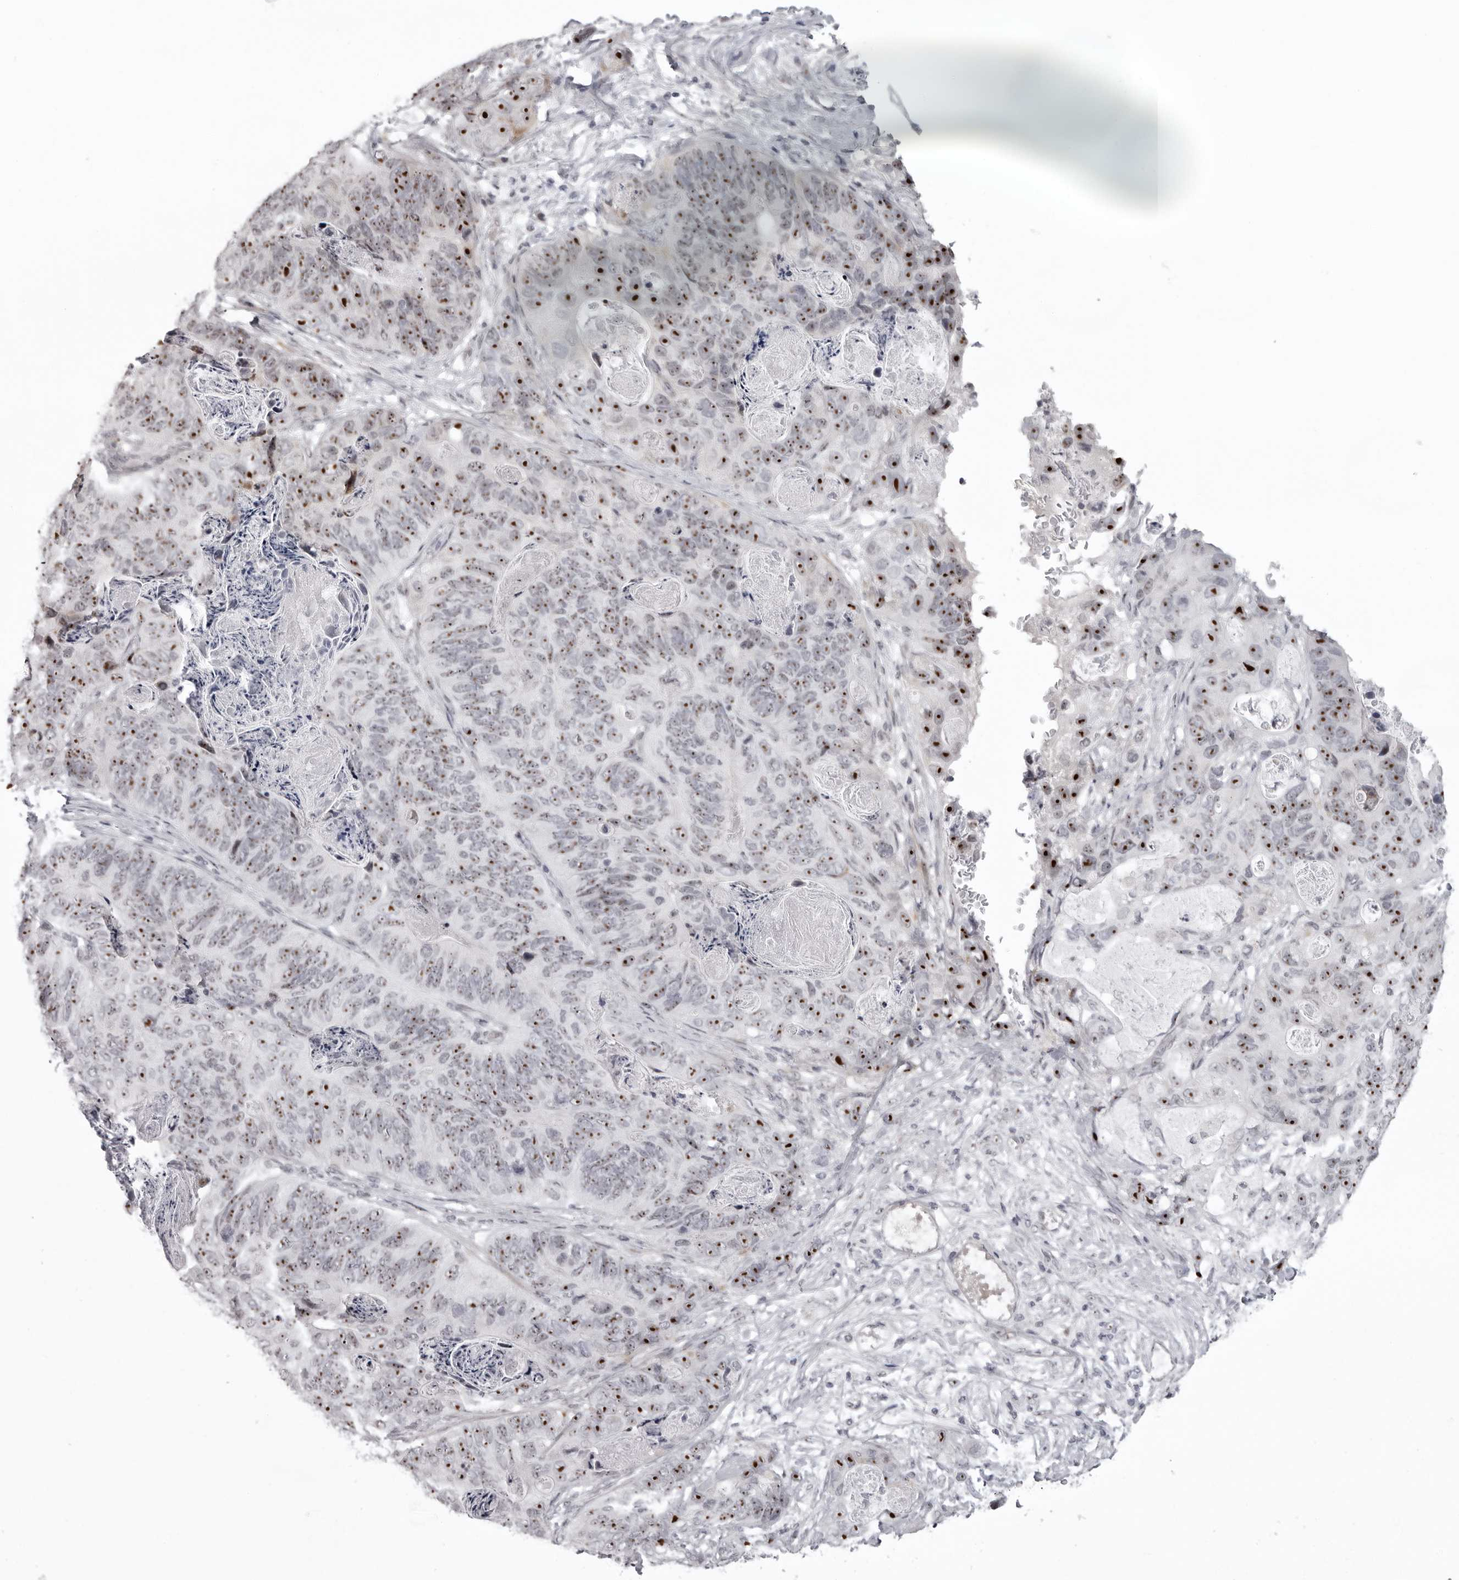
{"staining": {"intensity": "strong", "quantity": ">75%", "location": "nuclear"}, "tissue": "stomach cancer", "cell_type": "Tumor cells", "image_type": "cancer", "snomed": [{"axis": "morphology", "description": "Normal tissue, NOS"}, {"axis": "morphology", "description": "Adenocarcinoma, NOS"}, {"axis": "topography", "description": "Stomach"}], "caption": "Immunohistochemistry histopathology image of stomach cancer (adenocarcinoma) stained for a protein (brown), which exhibits high levels of strong nuclear staining in approximately >75% of tumor cells.", "gene": "HELZ", "patient": {"sex": "female", "age": 89}}